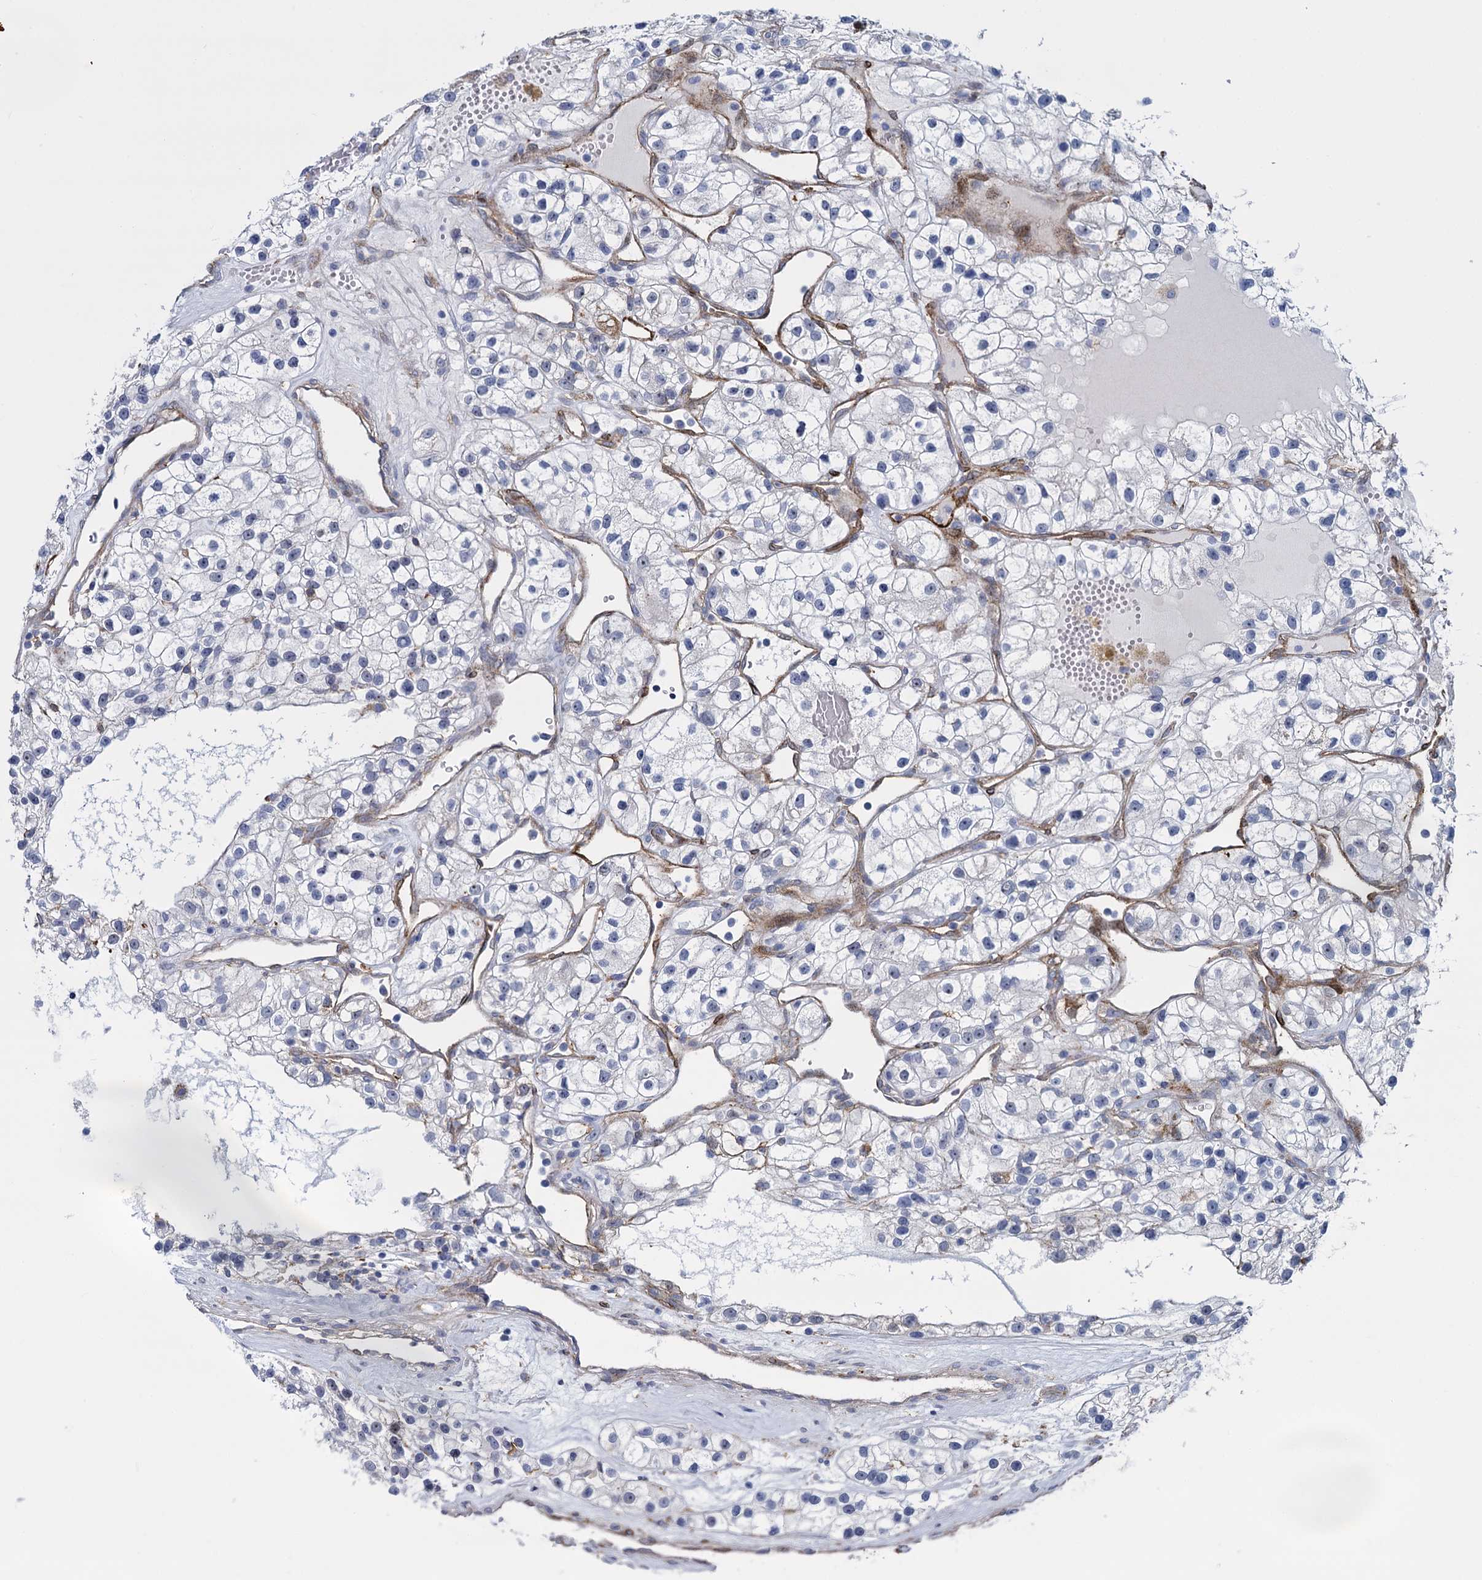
{"staining": {"intensity": "negative", "quantity": "none", "location": "none"}, "tissue": "renal cancer", "cell_type": "Tumor cells", "image_type": "cancer", "snomed": [{"axis": "morphology", "description": "Adenocarcinoma, NOS"}, {"axis": "topography", "description": "Kidney"}], "caption": "An immunohistochemistry (IHC) micrograph of renal cancer is shown. There is no staining in tumor cells of renal cancer.", "gene": "SNCG", "patient": {"sex": "female", "age": 57}}